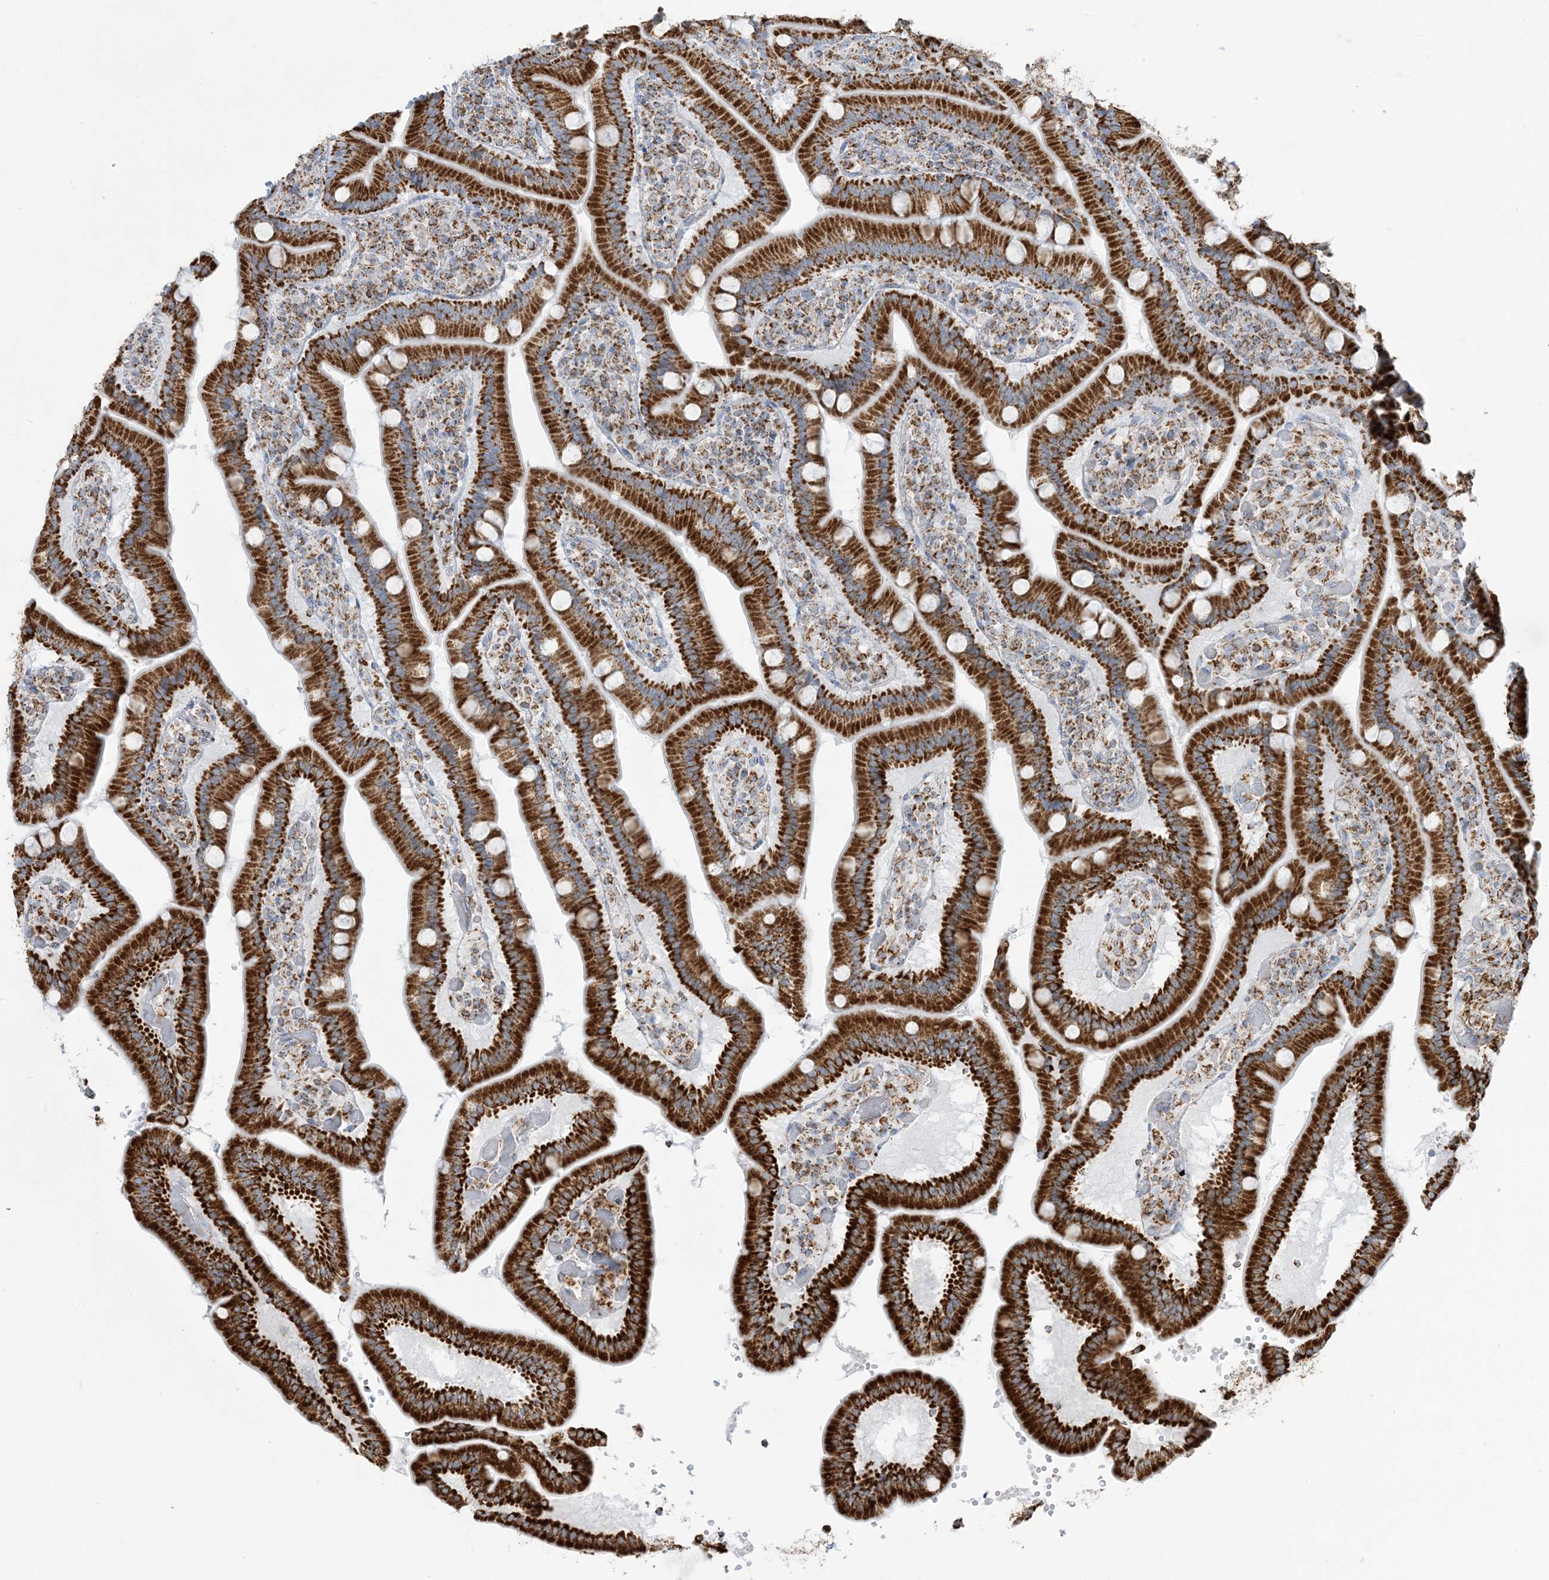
{"staining": {"intensity": "strong", "quantity": ">75%", "location": "cytoplasmic/membranous"}, "tissue": "duodenum", "cell_type": "Glandular cells", "image_type": "normal", "snomed": [{"axis": "morphology", "description": "Normal tissue, NOS"}, {"axis": "topography", "description": "Duodenum"}], "caption": "A high amount of strong cytoplasmic/membranous staining is seen in about >75% of glandular cells in benign duodenum. The staining was performed using DAB (3,3'-diaminobenzidine), with brown indicating positive protein expression. Nuclei are stained blue with hematoxylin.", "gene": "SAMM50", "patient": {"sex": "female", "age": 62}}